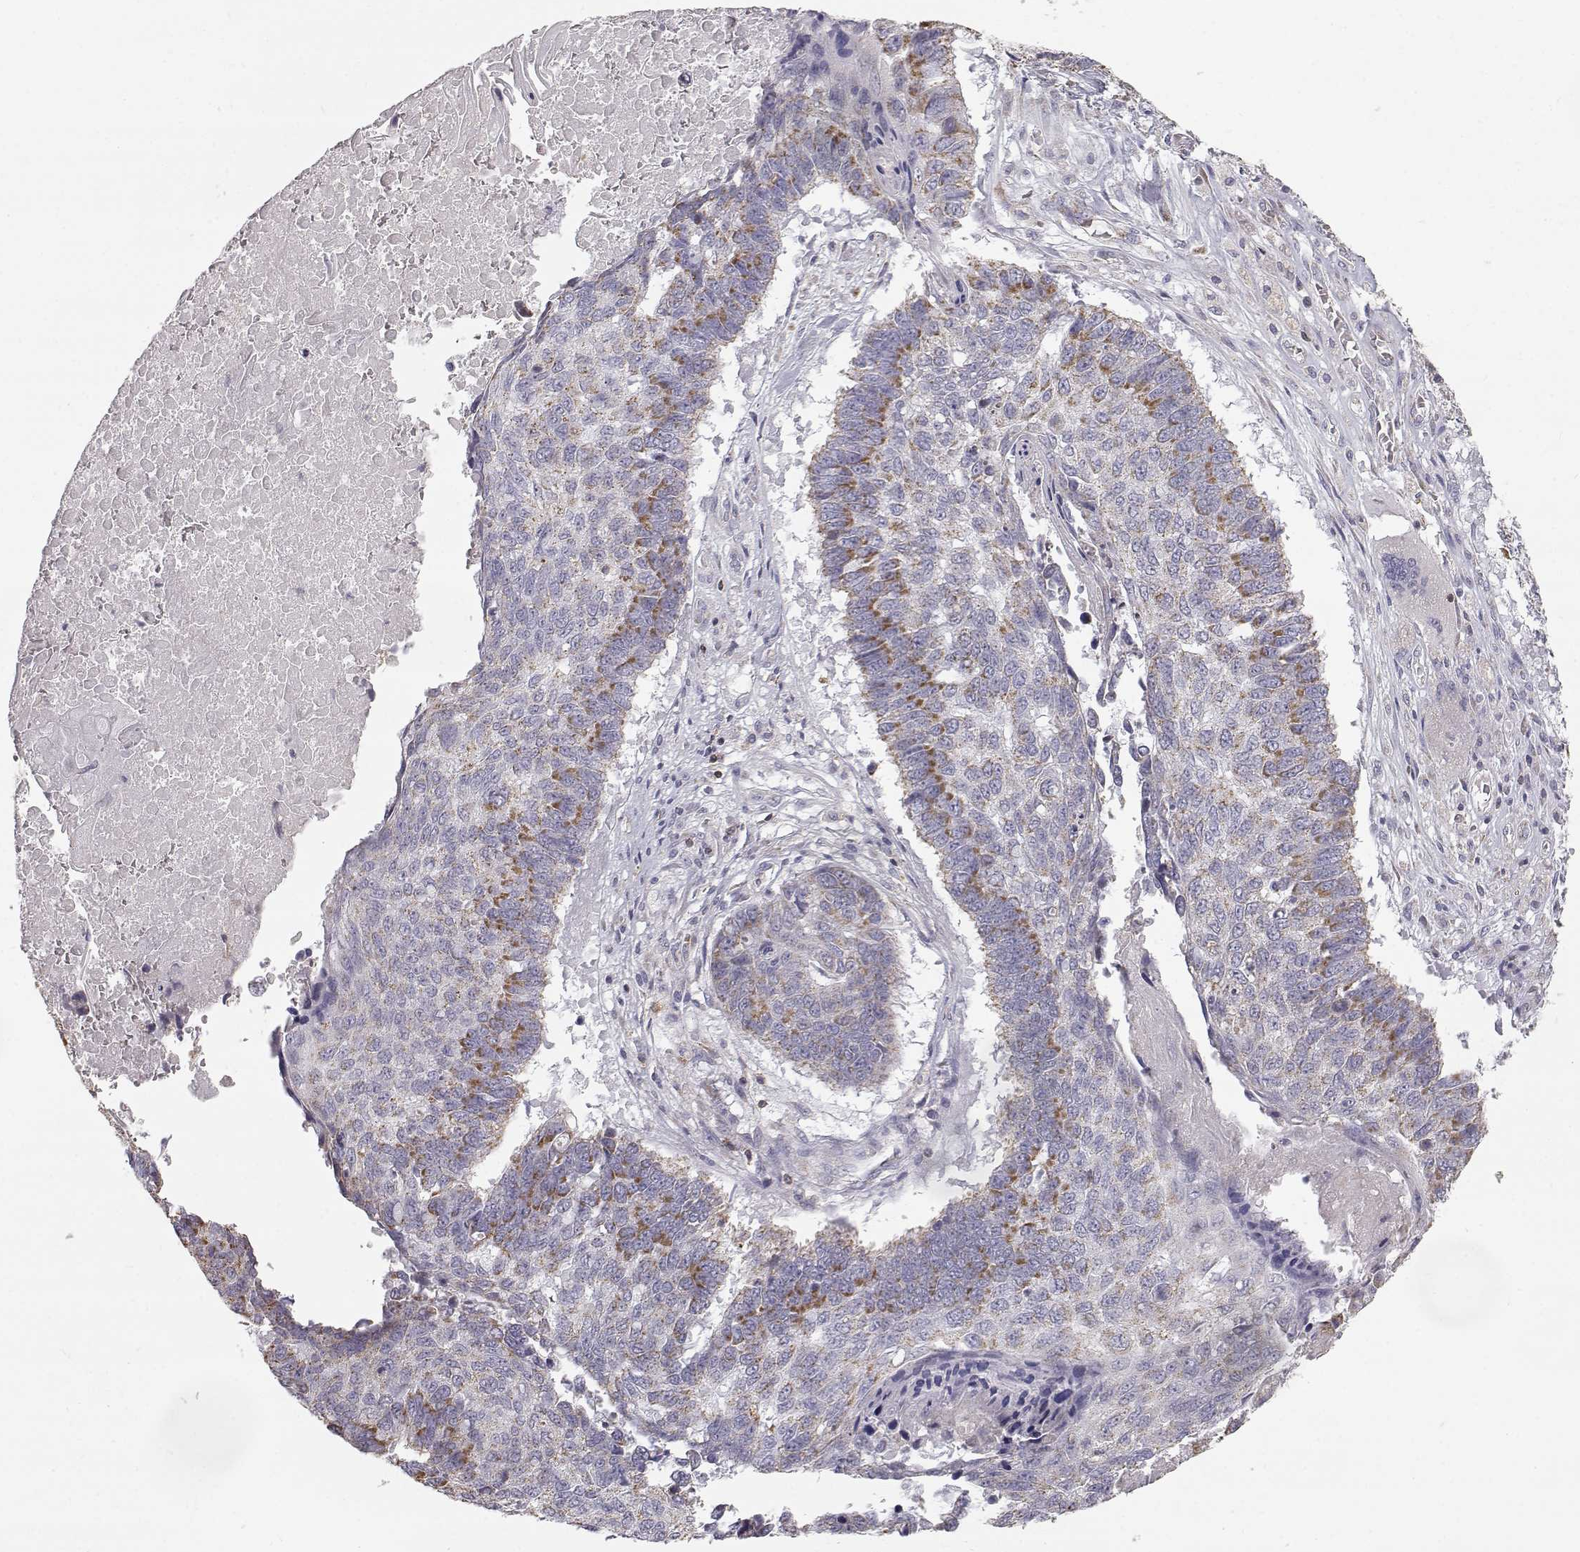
{"staining": {"intensity": "moderate", "quantity": ">75%", "location": "cytoplasmic/membranous"}, "tissue": "lung cancer", "cell_type": "Tumor cells", "image_type": "cancer", "snomed": [{"axis": "morphology", "description": "Squamous cell carcinoma, NOS"}, {"axis": "topography", "description": "Lung"}], "caption": "A medium amount of moderate cytoplasmic/membranous expression is appreciated in approximately >75% of tumor cells in squamous cell carcinoma (lung) tissue.", "gene": "GRAP2", "patient": {"sex": "male", "age": 73}}